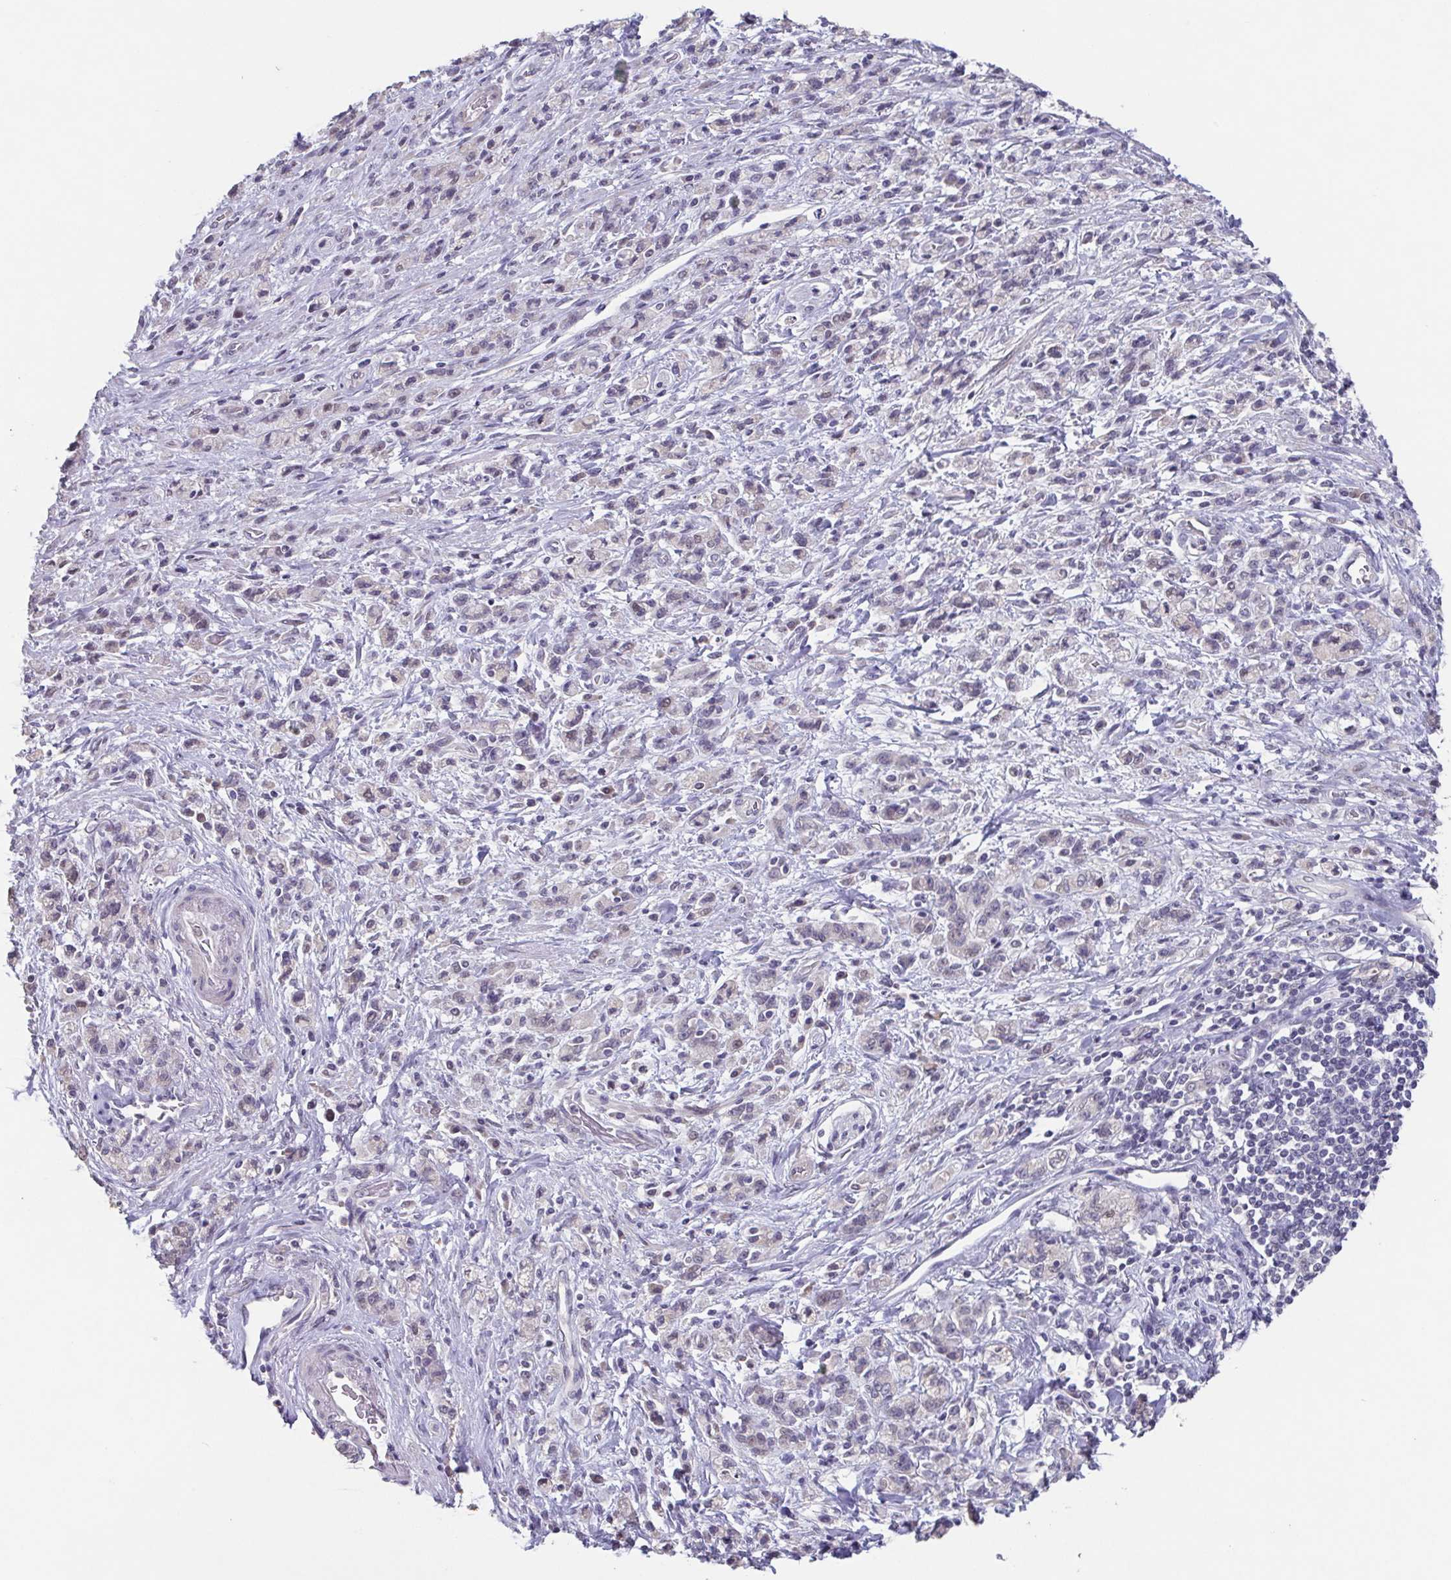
{"staining": {"intensity": "negative", "quantity": "none", "location": "none"}, "tissue": "stomach cancer", "cell_type": "Tumor cells", "image_type": "cancer", "snomed": [{"axis": "morphology", "description": "Adenocarcinoma, NOS"}, {"axis": "topography", "description": "Stomach"}], "caption": "A histopathology image of stomach cancer stained for a protein exhibits no brown staining in tumor cells.", "gene": "GHRL", "patient": {"sex": "male", "age": 77}}